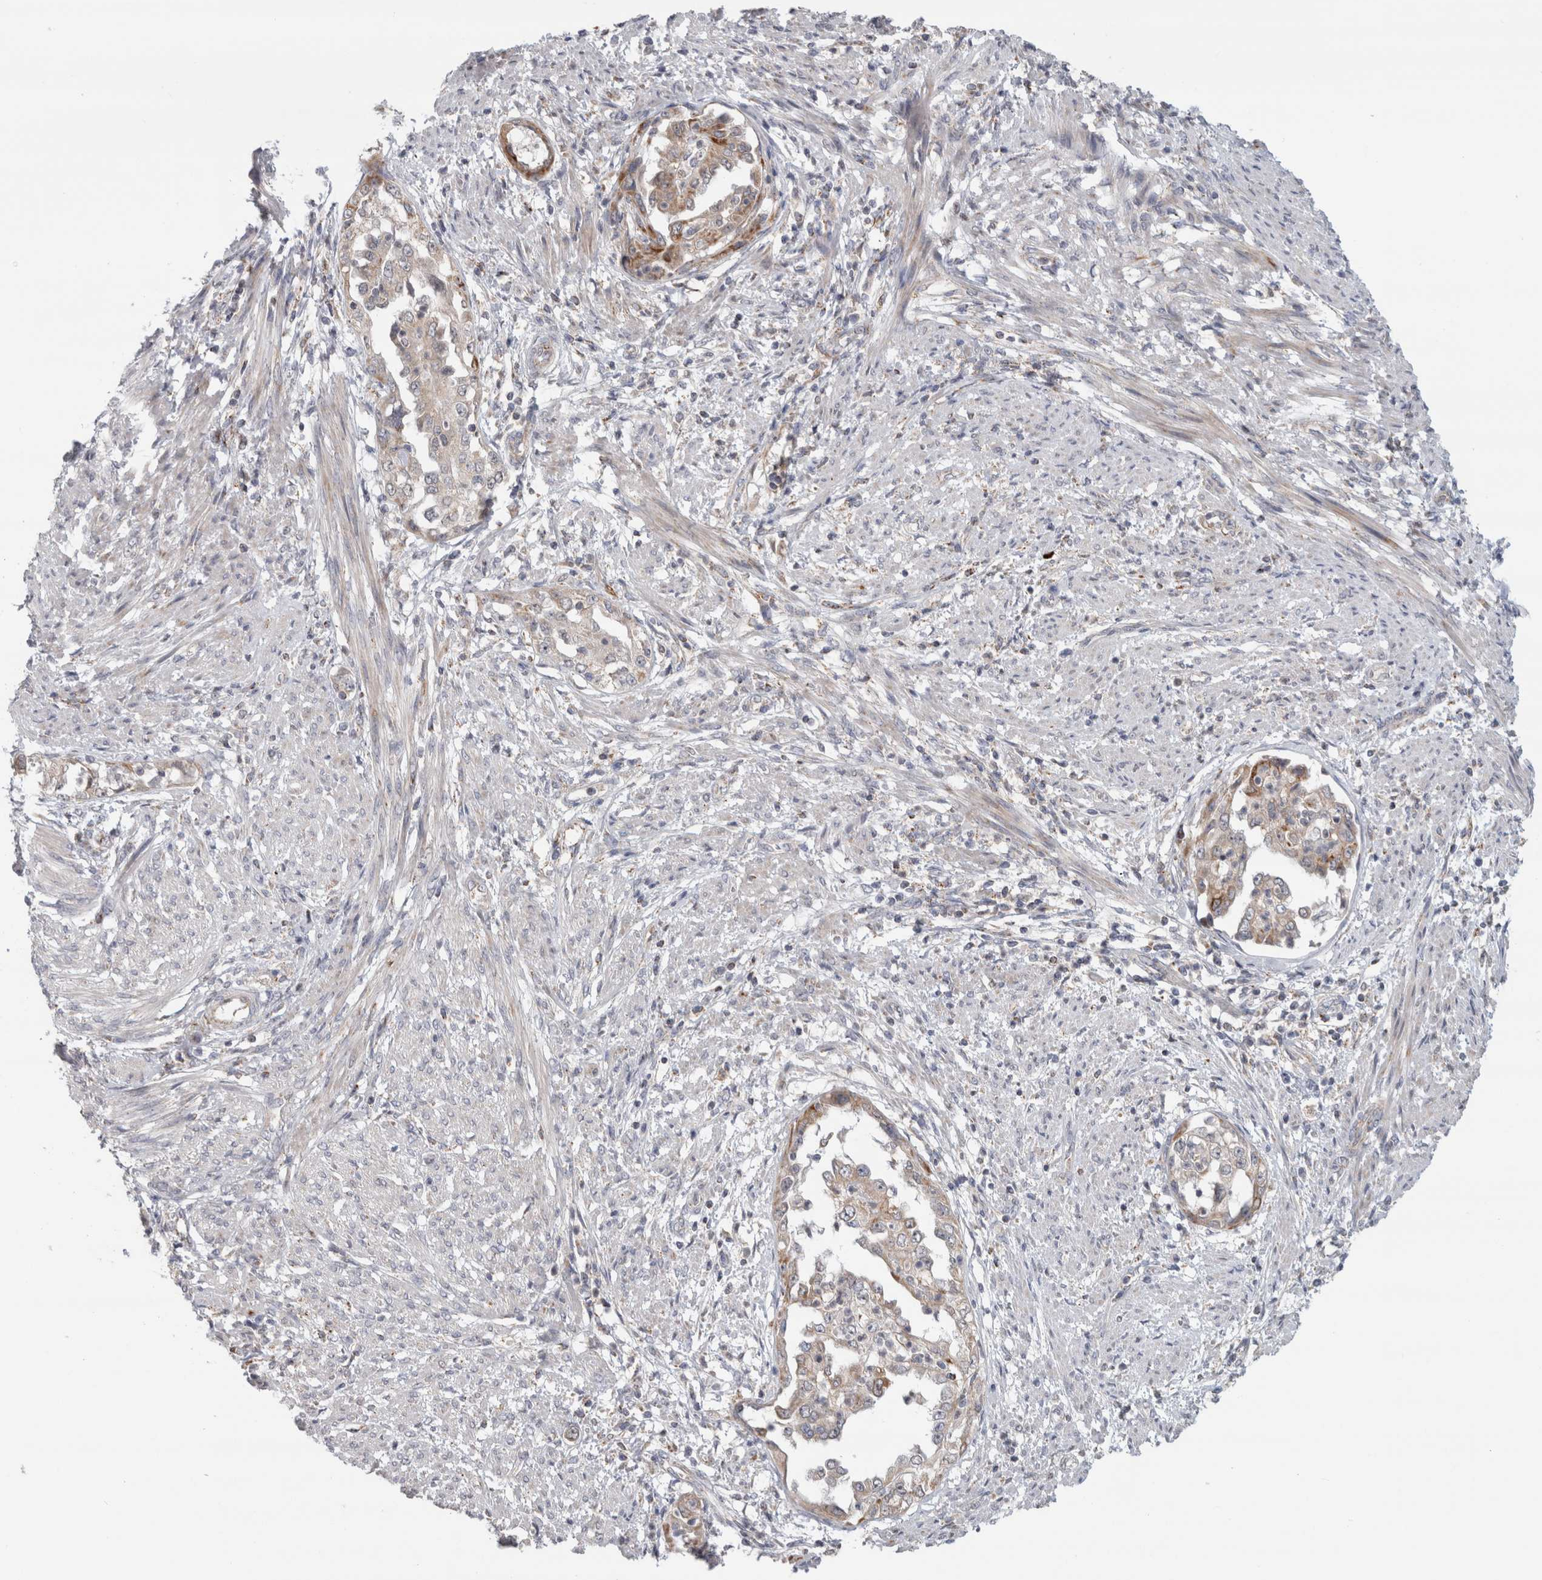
{"staining": {"intensity": "weak", "quantity": ">75%", "location": "cytoplasmic/membranous"}, "tissue": "endometrial cancer", "cell_type": "Tumor cells", "image_type": "cancer", "snomed": [{"axis": "morphology", "description": "Adenocarcinoma, NOS"}, {"axis": "topography", "description": "Endometrium"}], "caption": "Immunohistochemical staining of endometrial adenocarcinoma displays low levels of weak cytoplasmic/membranous protein expression in about >75% of tumor cells.", "gene": "RAB18", "patient": {"sex": "female", "age": 85}}